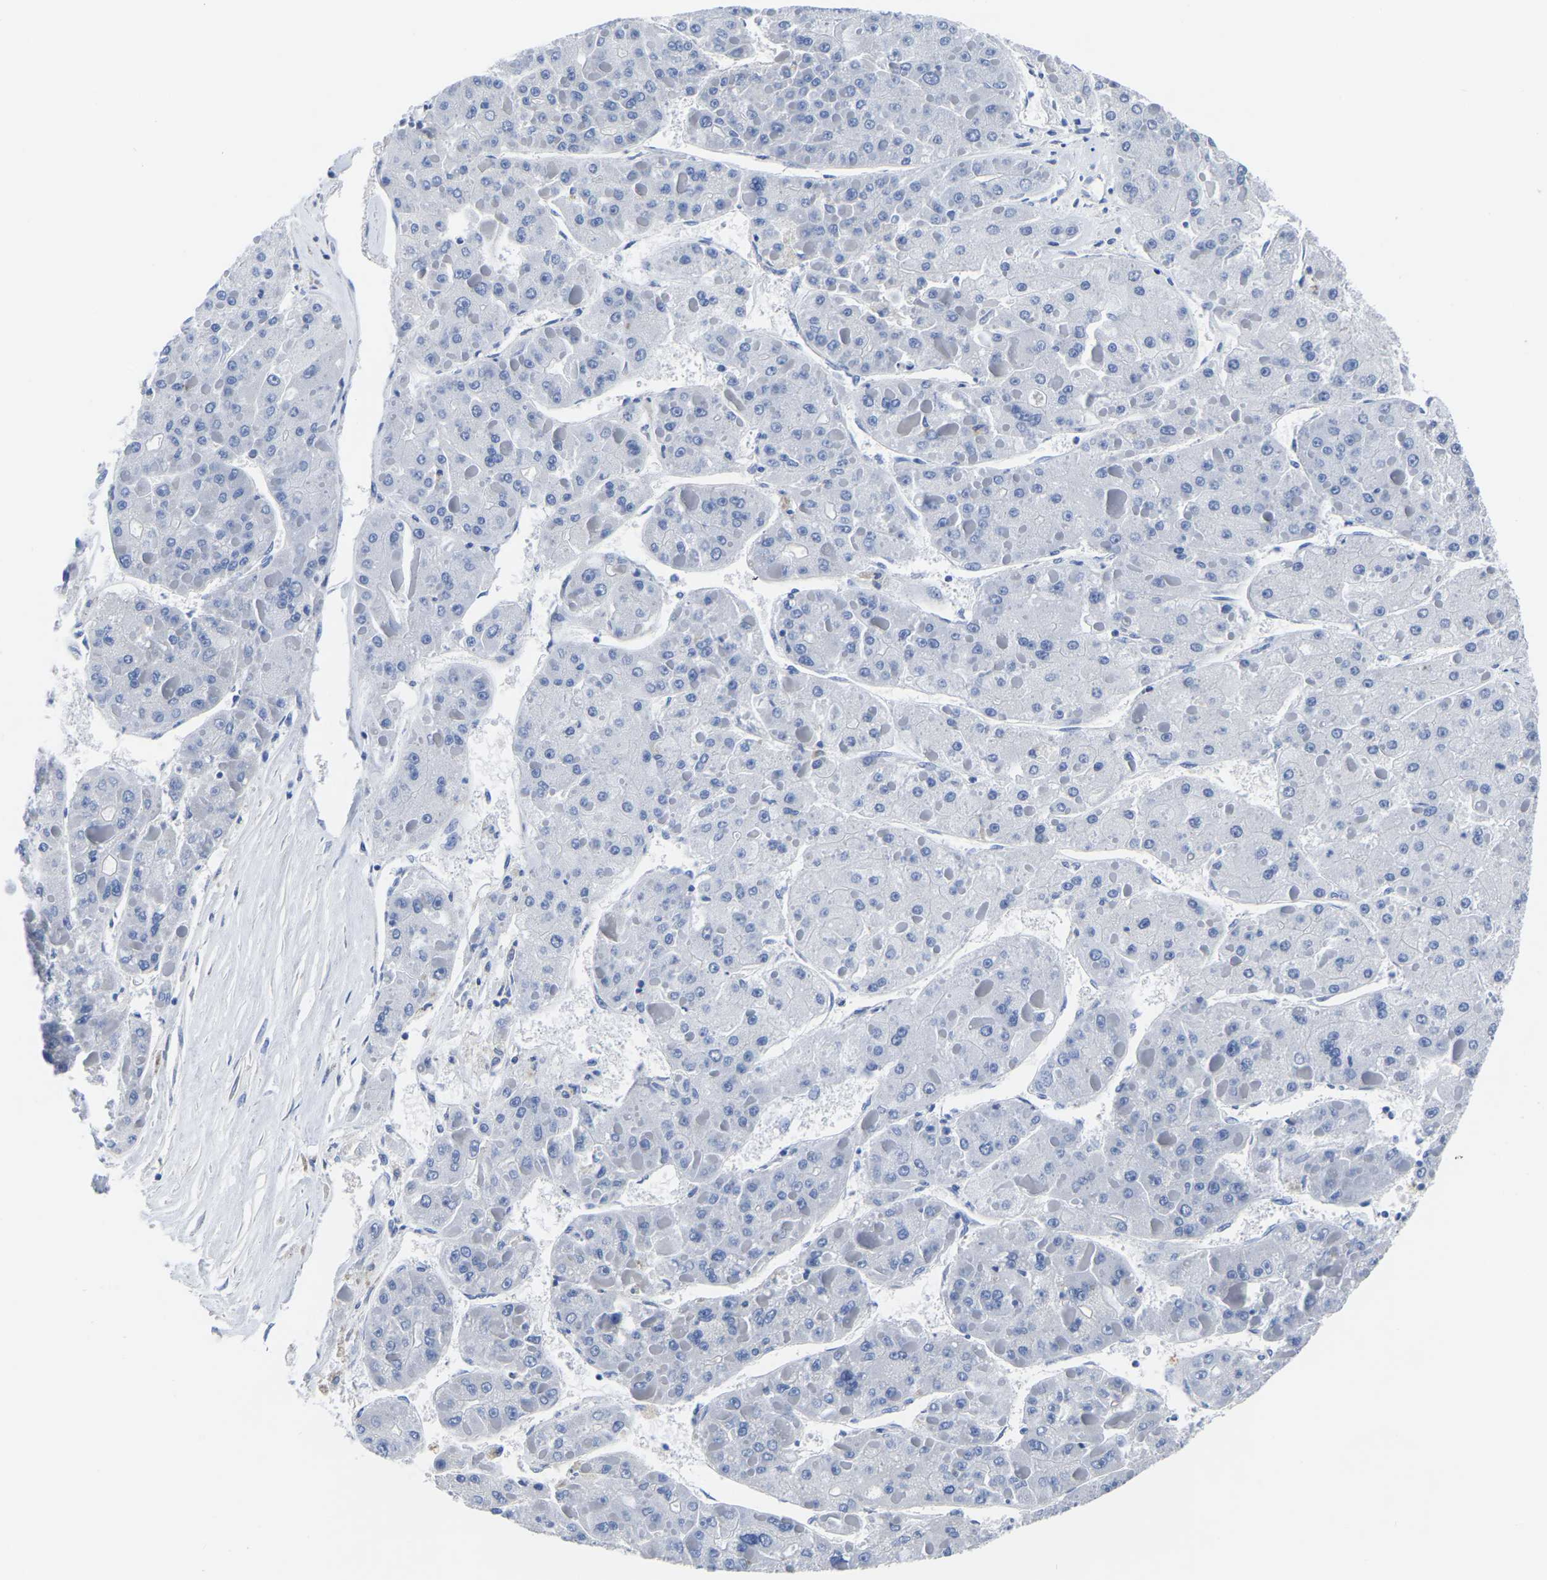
{"staining": {"intensity": "negative", "quantity": "none", "location": "none"}, "tissue": "liver cancer", "cell_type": "Tumor cells", "image_type": "cancer", "snomed": [{"axis": "morphology", "description": "Carcinoma, Hepatocellular, NOS"}, {"axis": "topography", "description": "Liver"}], "caption": "Immunohistochemistry (IHC) histopathology image of neoplastic tissue: human hepatocellular carcinoma (liver) stained with DAB (3,3'-diaminobenzidine) shows no significant protein positivity in tumor cells. The staining is performed using DAB brown chromogen with nuclei counter-stained in using hematoxylin.", "gene": "SLC45A3", "patient": {"sex": "female", "age": 73}}